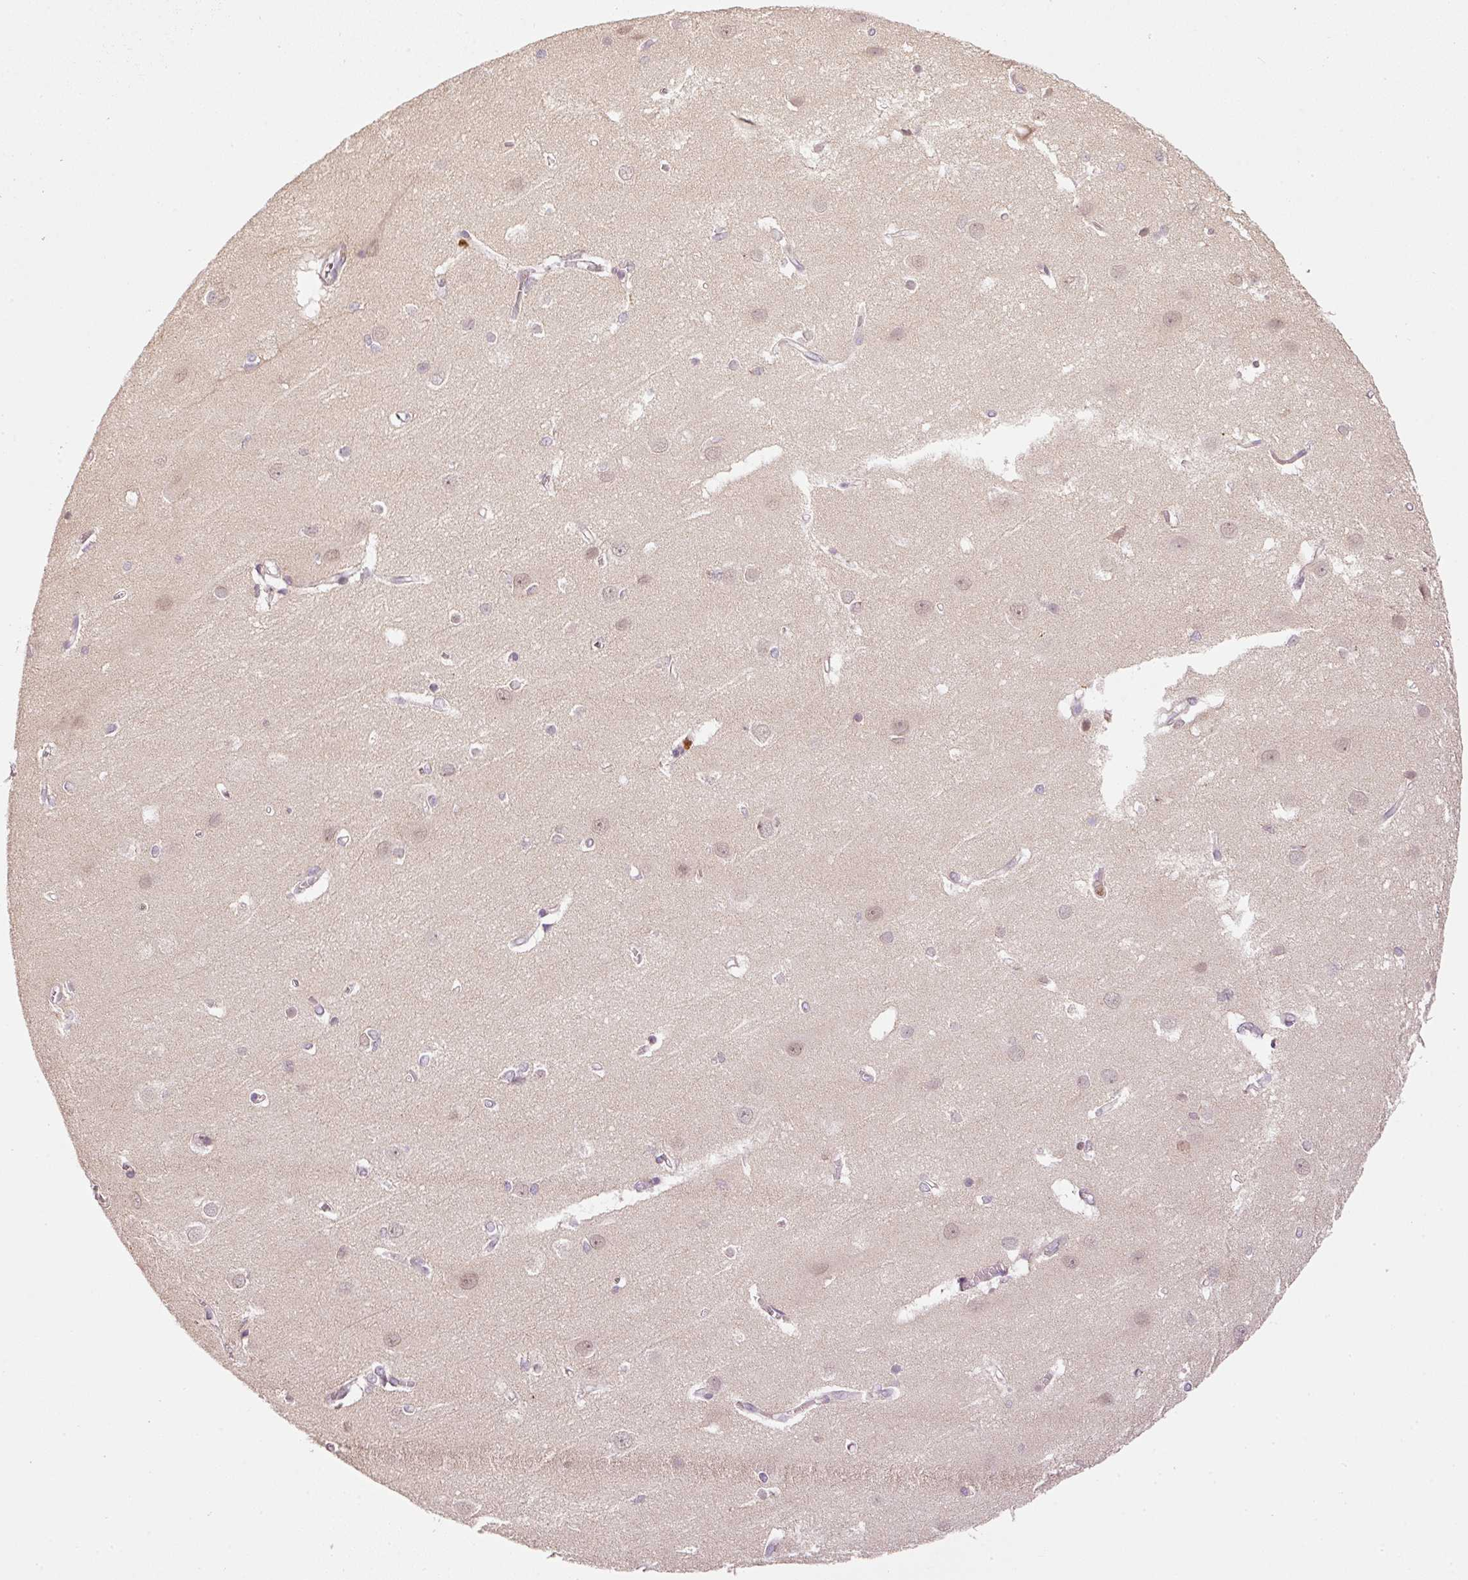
{"staining": {"intensity": "weak", "quantity": "25%-75%", "location": "nuclear"}, "tissue": "spleen", "cell_type": "Cells in red pulp", "image_type": "normal", "snomed": [{"axis": "morphology", "description": "Normal tissue, NOS"}, {"axis": "topography", "description": "Spleen"}], "caption": "Cells in red pulp show low levels of weak nuclear staining in approximately 25%-75% of cells in benign spleen. The staining is performed using DAB brown chromogen to label protein expression. The nuclei are counter-stained blue using hematoxylin.", "gene": "MTHFD1L", "patient": {"sex": "female", "age": 74}}